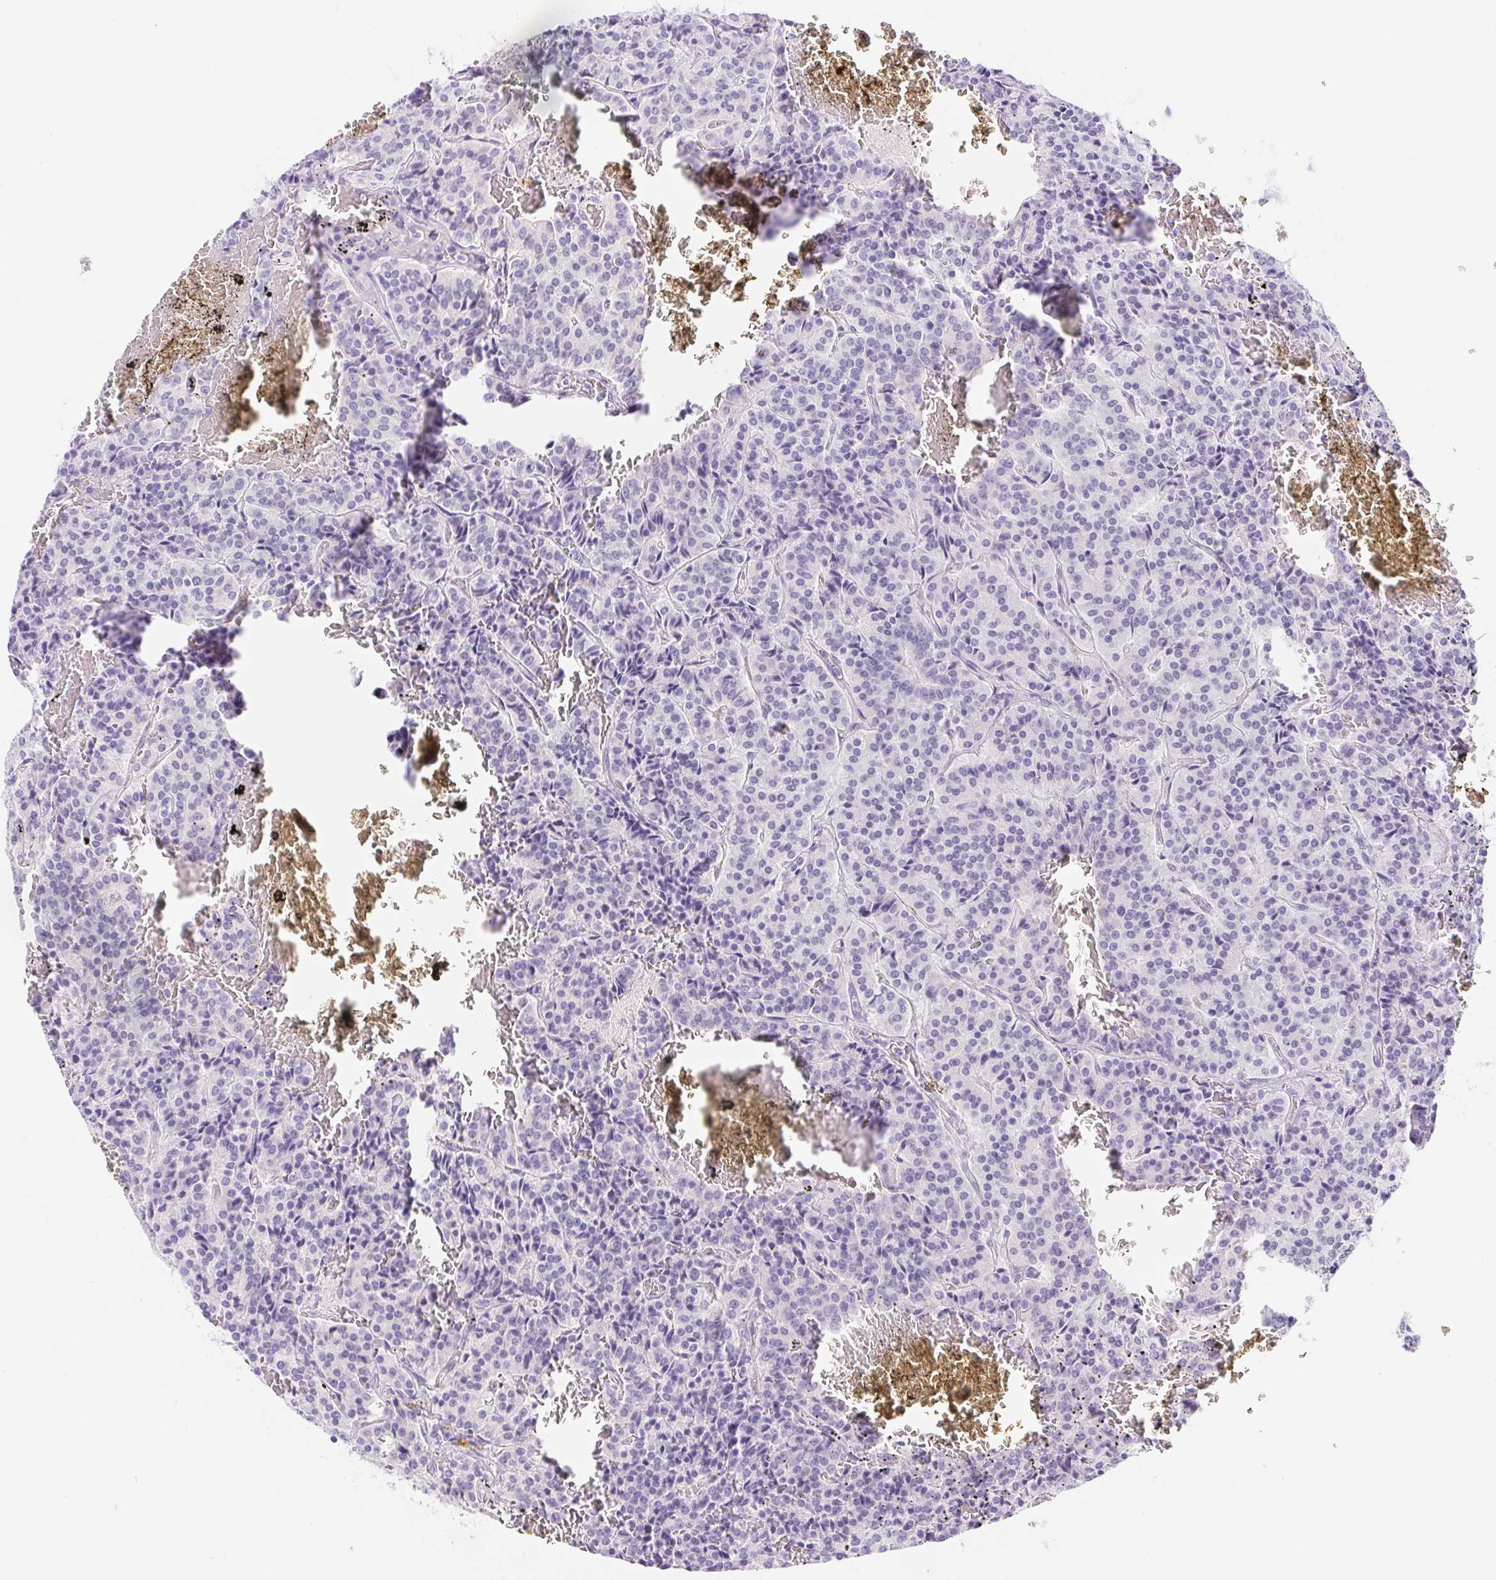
{"staining": {"intensity": "negative", "quantity": "none", "location": "none"}, "tissue": "carcinoid", "cell_type": "Tumor cells", "image_type": "cancer", "snomed": [{"axis": "morphology", "description": "Carcinoid, malignant, NOS"}, {"axis": "topography", "description": "Lung"}], "caption": "The micrograph demonstrates no significant staining in tumor cells of carcinoid (malignant).", "gene": "DYNC2LI1", "patient": {"sex": "male", "age": 70}}